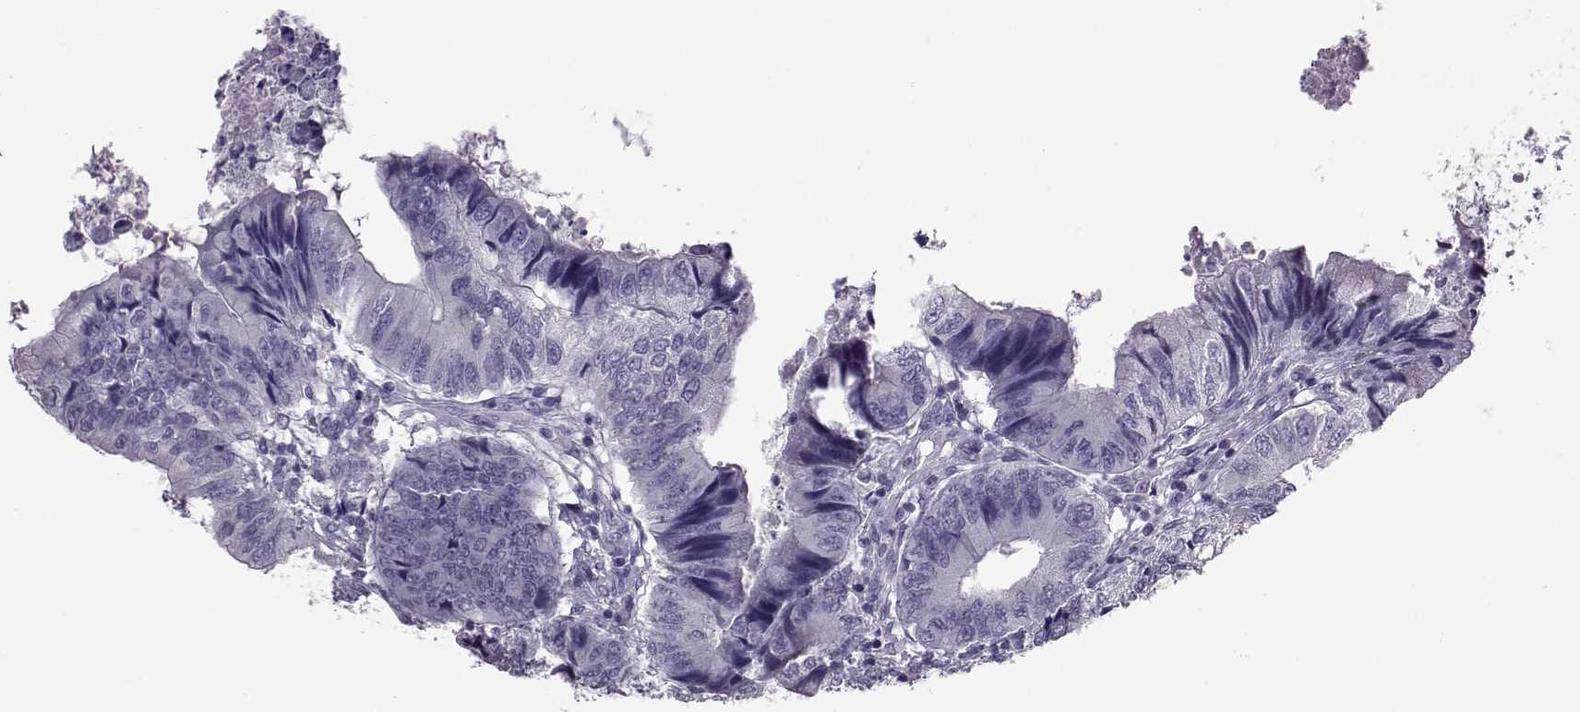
{"staining": {"intensity": "negative", "quantity": "none", "location": "none"}, "tissue": "colorectal cancer", "cell_type": "Tumor cells", "image_type": "cancer", "snomed": [{"axis": "morphology", "description": "Adenocarcinoma, NOS"}, {"axis": "topography", "description": "Colon"}], "caption": "High magnification brightfield microscopy of colorectal cancer stained with DAB (3,3'-diaminobenzidine) (brown) and counterstained with hematoxylin (blue): tumor cells show no significant staining.", "gene": "ASRGL1", "patient": {"sex": "male", "age": 53}}